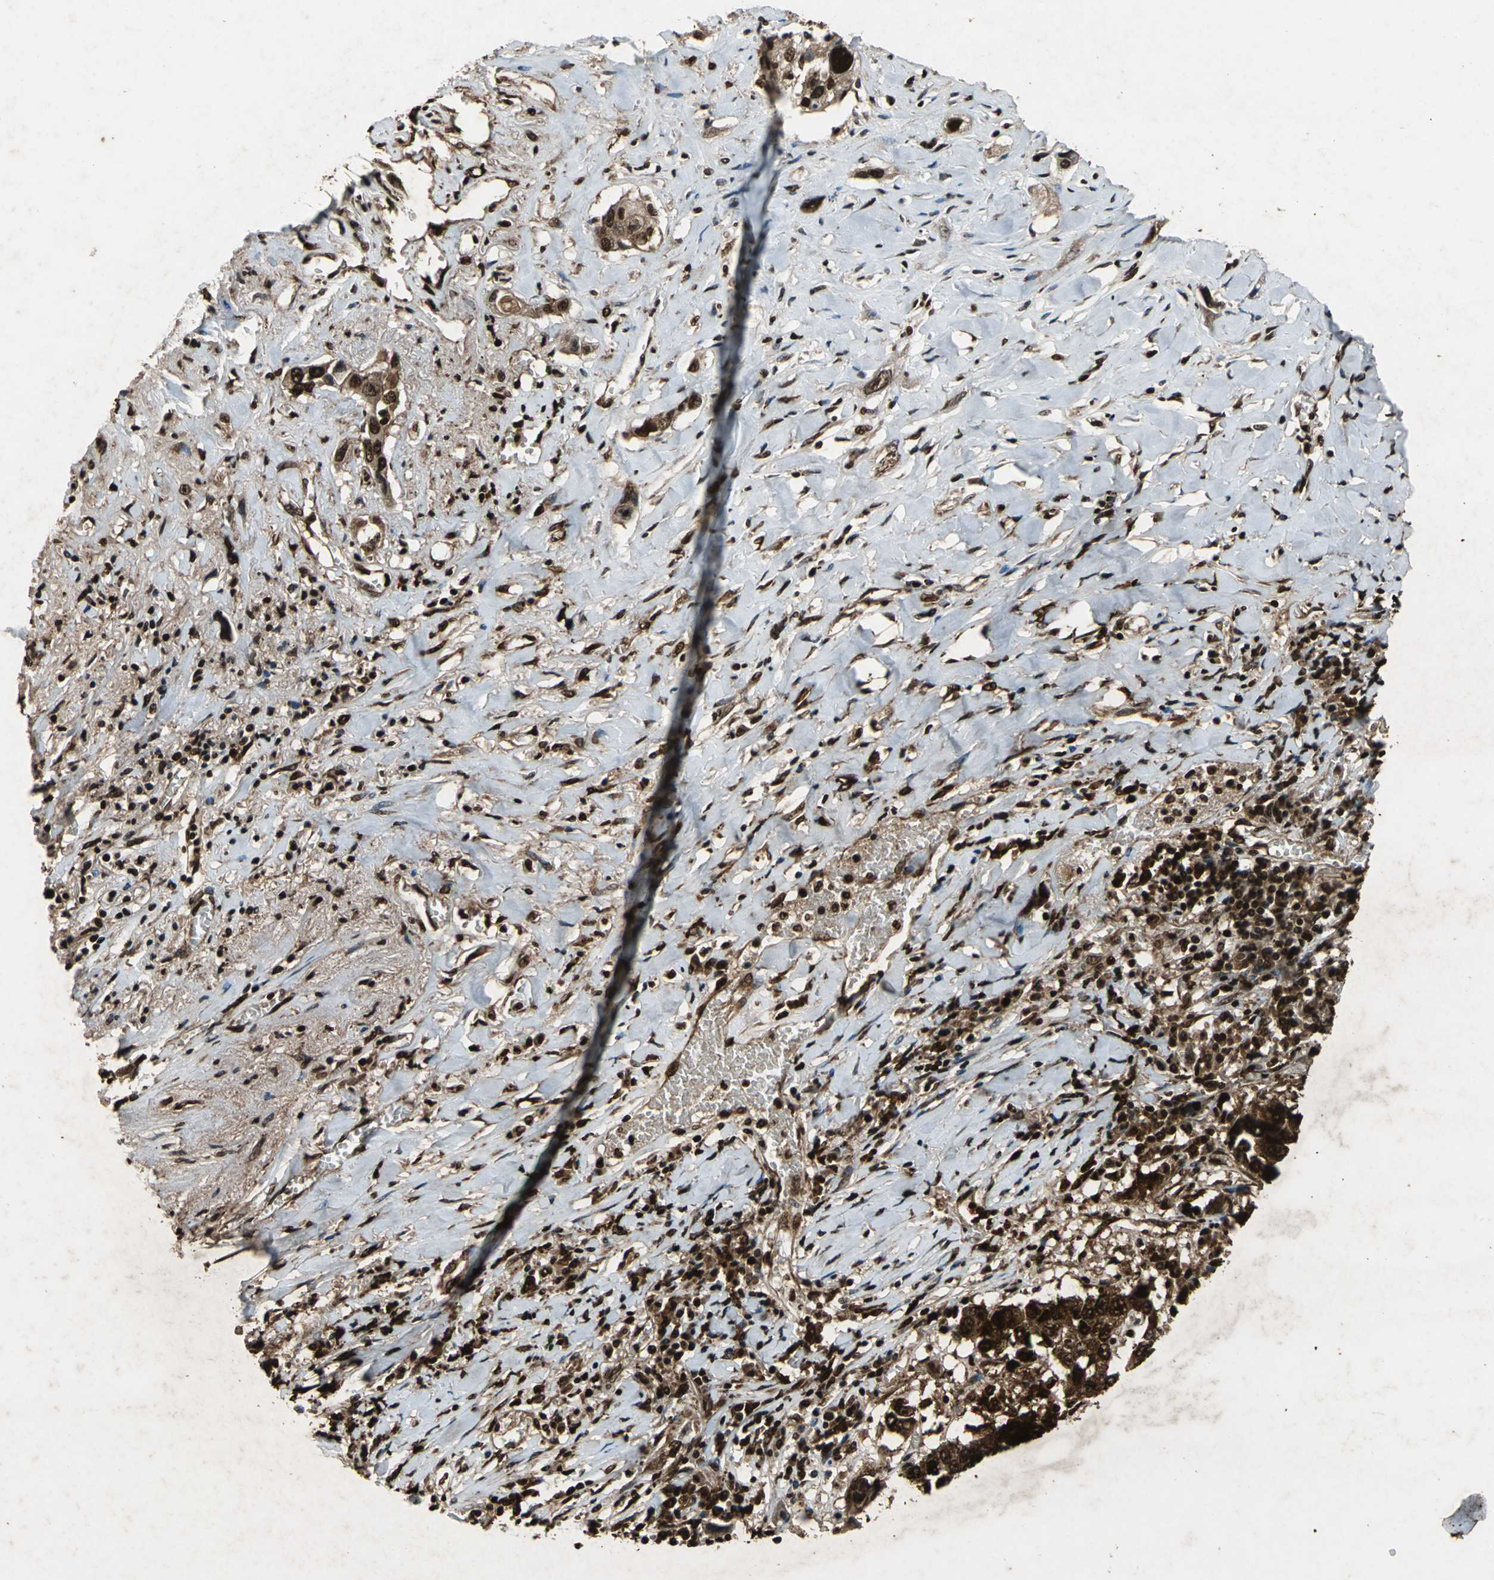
{"staining": {"intensity": "strong", "quantity": ">75%", "location": "cytoplasmic/membranous,nuclear"}, "tissue": "lung cancer", "cell_type": "Tumor cells", "image_type": "cancer", "snomed": [{"axis": "morphology", "description": "Squamous cell carcinoma, NOS"}, {"axis": "topography", "description": "Lung"}], "caption": "Squamous cell carcinoma (lung) stained with a brown dye shows strong cytoplasmic/membranous and nuclear positive staining in about >75% of tumor cells.", "gene": "ANP32A", "patient": {"sex": "male", "age": 71}}